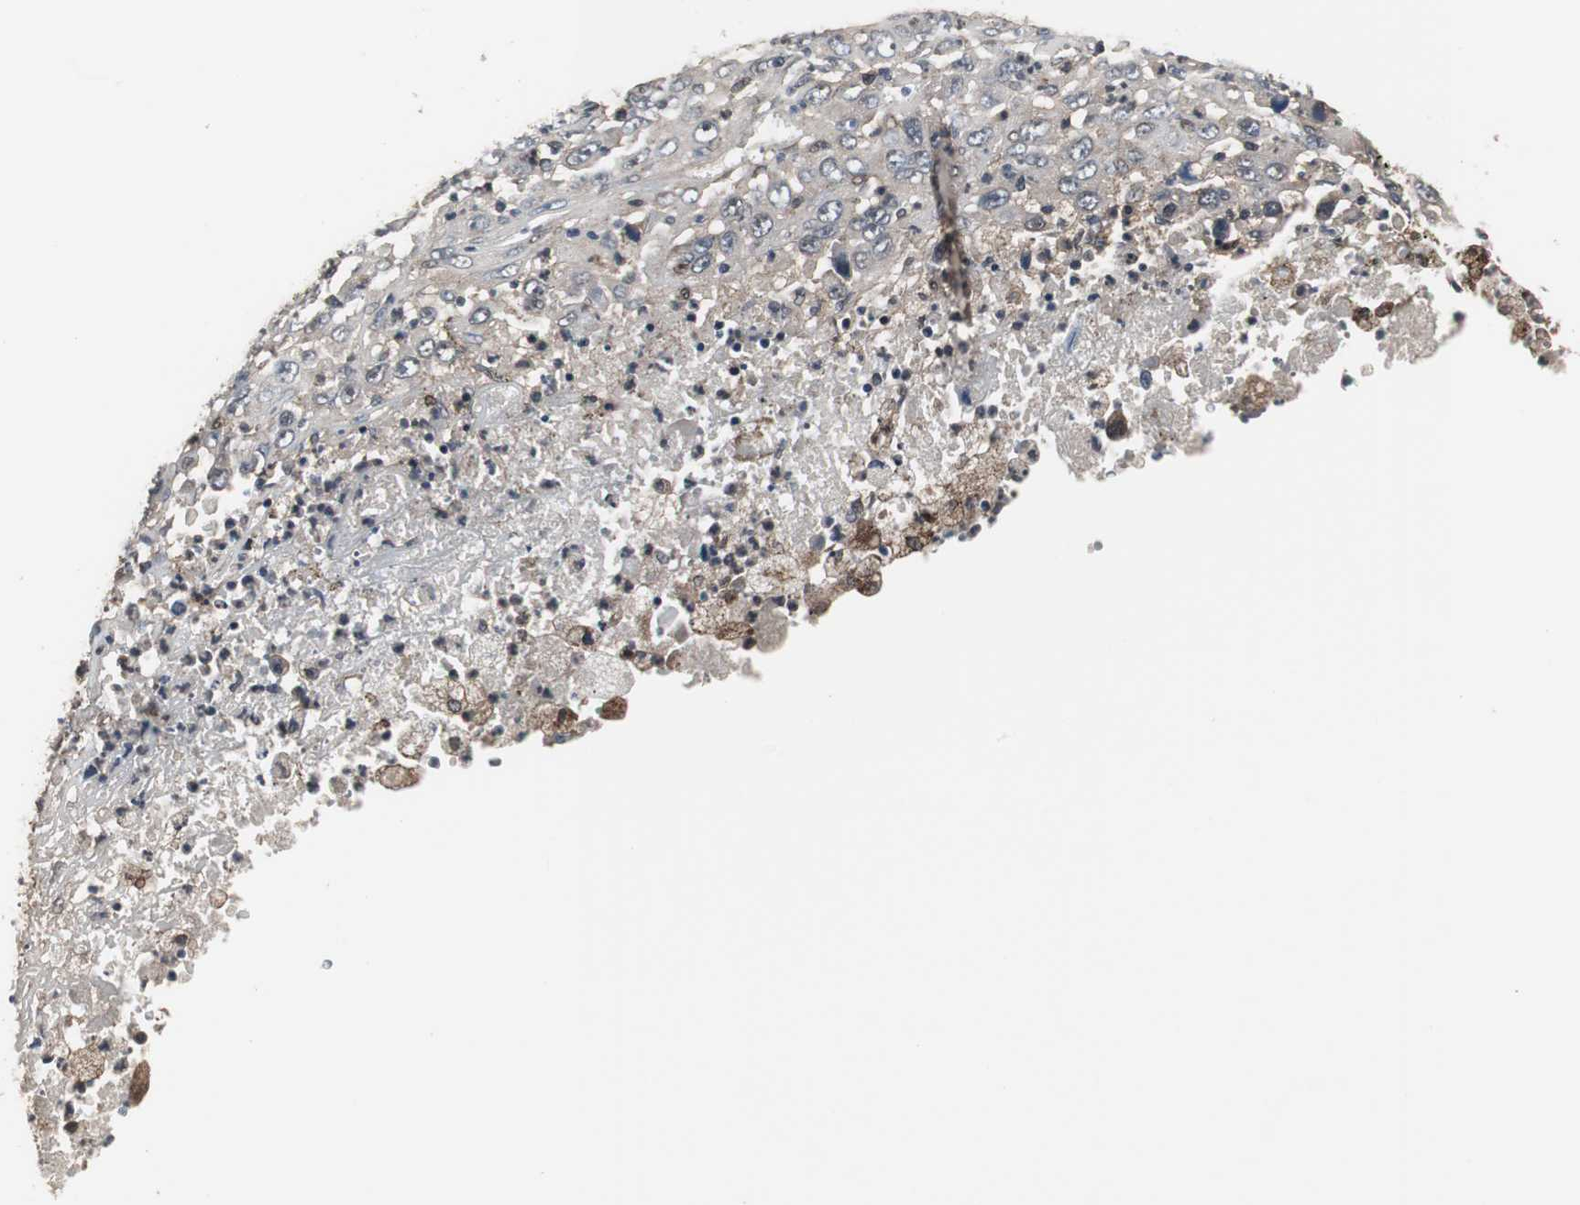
{"staining": {"intensity": "strong", "quantity": ">75%", "location": "cytoplasmic/membranous"}, "tissue": "melanoma", "cell_type": "Tumor cells", "image_type": "cancer", "snomed": [{"axis": "morphology", "description": "Malignant melanoma, Metastatic site"}, {"axis": "topography", "description": "Skin"}], "caption": "Immunohistochemical staining of malignant melanoma (metastatic site) exhibits high levels of strong cytoplasmic/membranous protein expression in about >75% of tumor cells. Nuclei are stained in blue.", "gene": "ZSCAN22", "patient": {"sex": "female", "age": 56}}